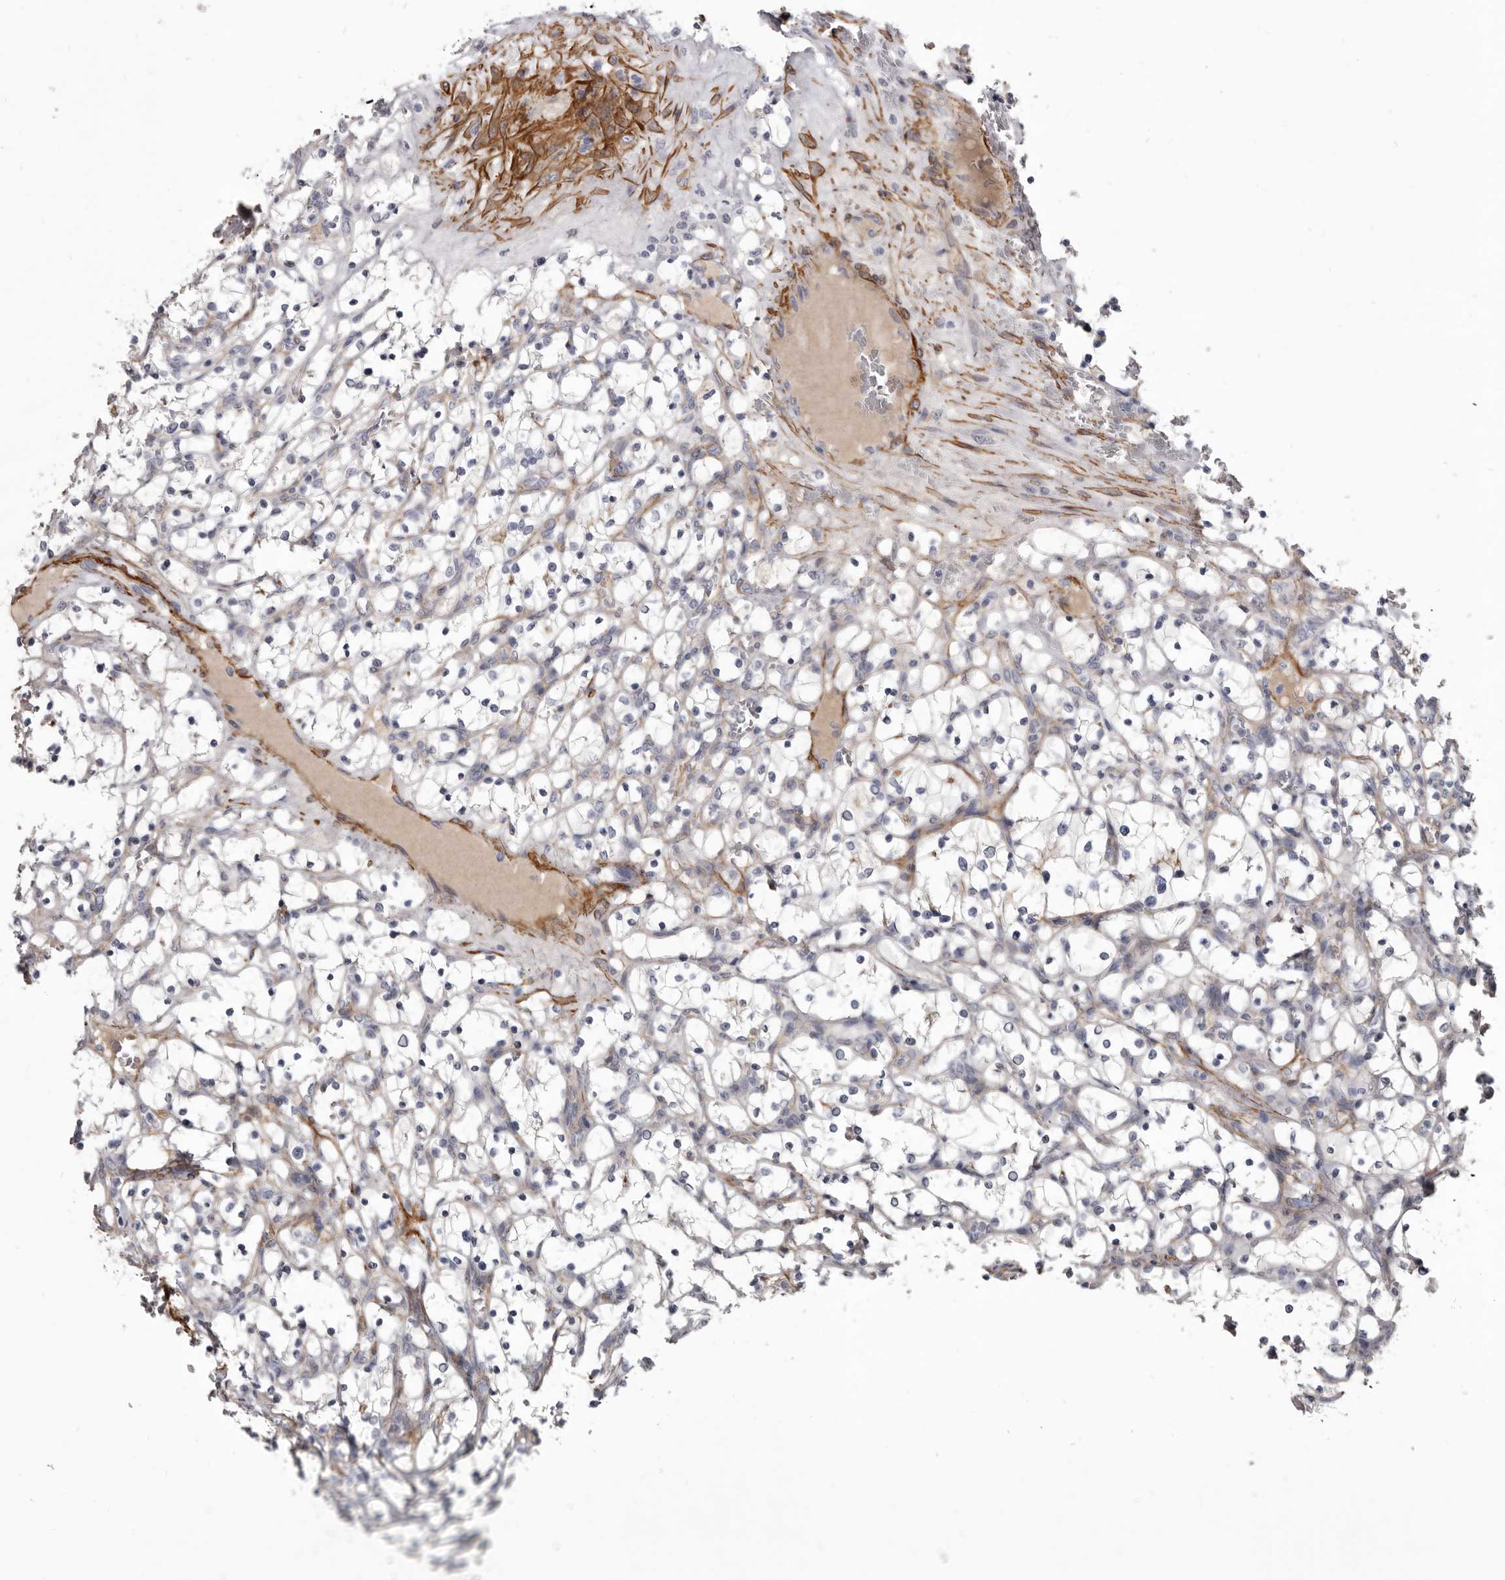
{"staining": {"intensity": "moderate", "quantity": "<25%", "location": "cytoplasmic/membranous"}, "tissue": "renal cancer", "cell_type": "Tumor cells", "image_type": "cancer", "snomed": [{"axis": "morphology", "description": "Adenocarcinoma, NOS"}, {"axis": "topography", "description": "Kidney"}], "caption": "Protein positivity by immunohistochemistry reveals moderate cytoplasmic/membranous positivity in approximately <25% of tumor cells in renal cancer (adenocarcinoma).", "gene": "CGN", "patient": {"sex": "female", "age": 69}}